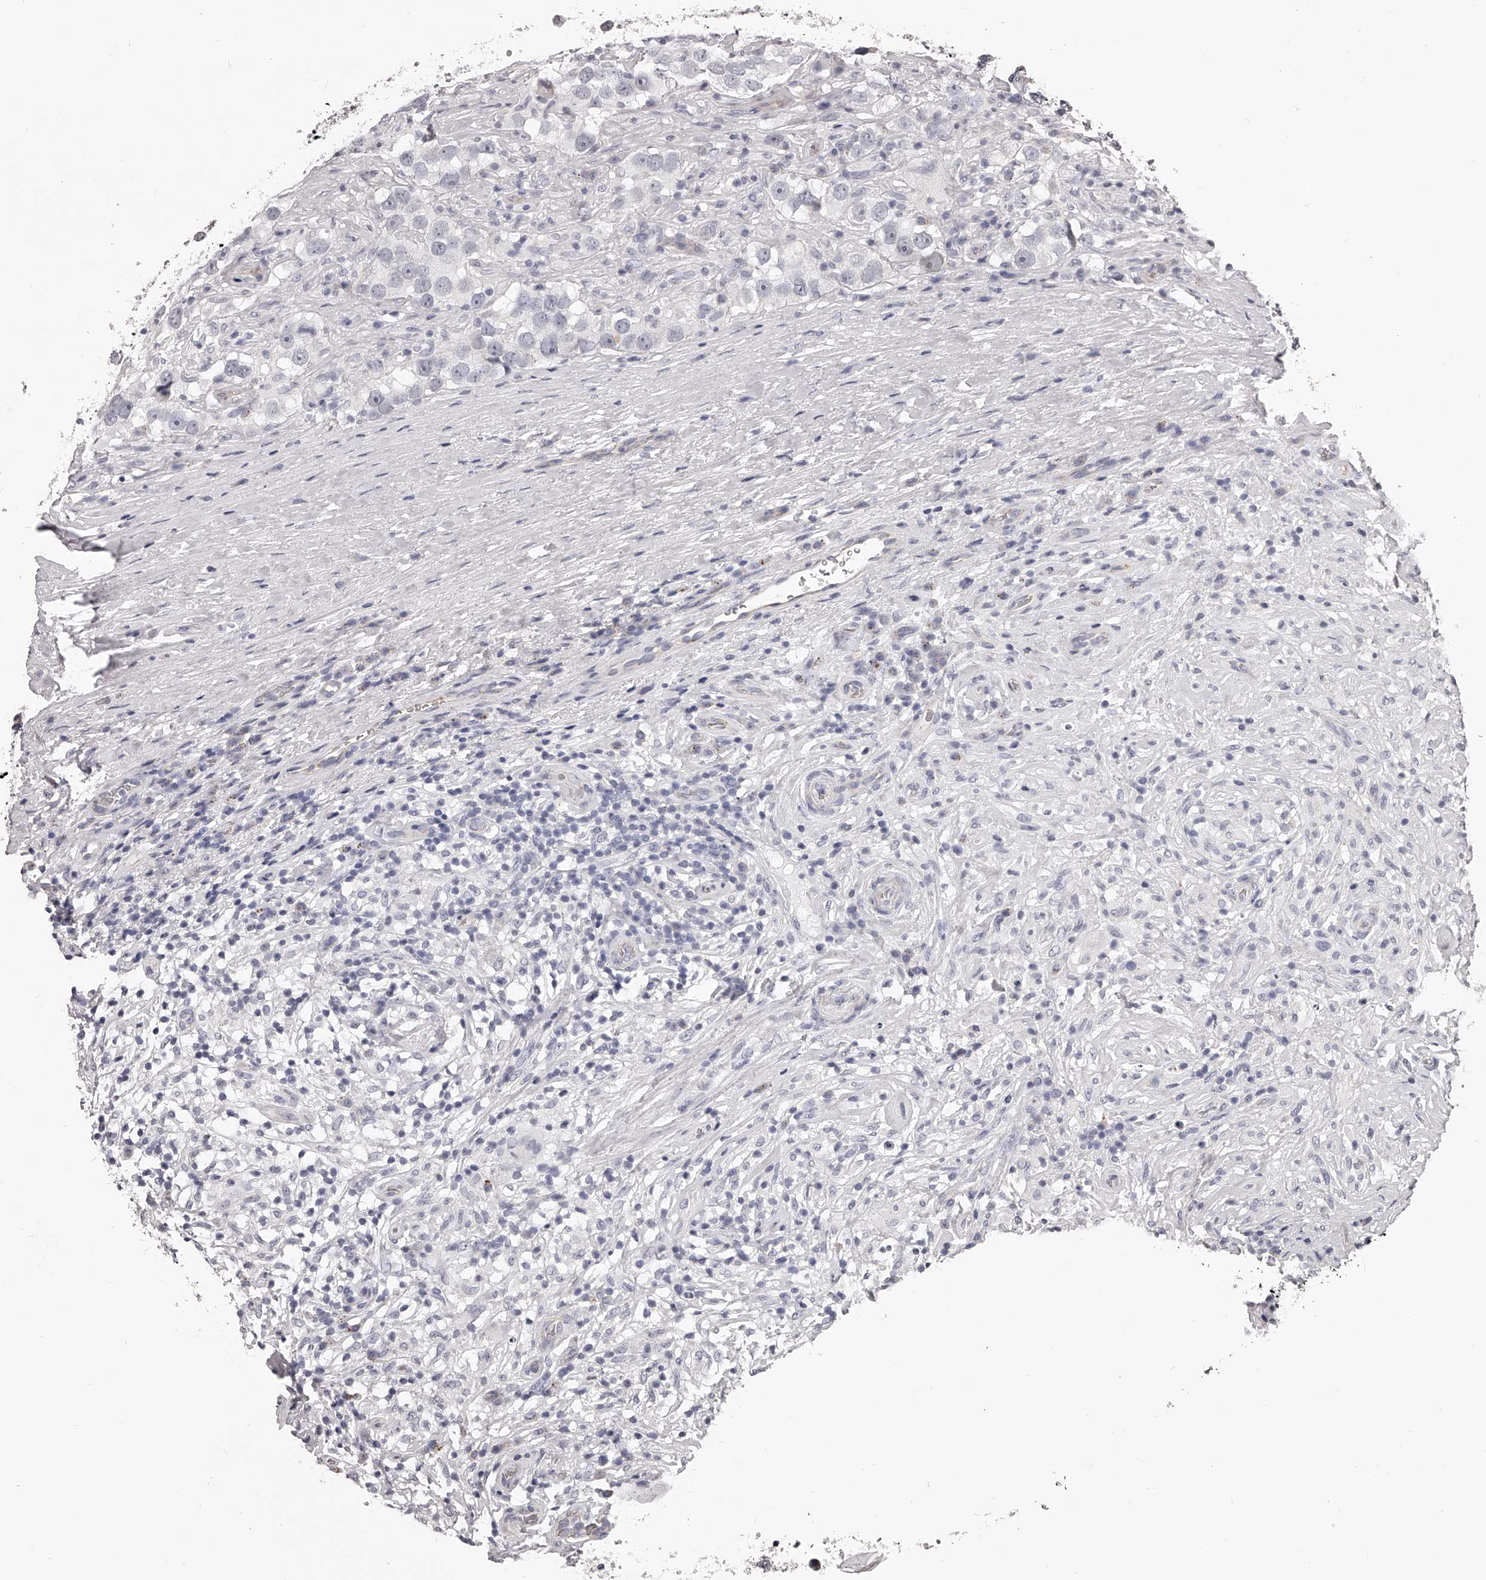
{"staining": {"intensity": "negative", "quantity": "none", "location": "none"}, "tissue": "testis cancer", "cell_type": "Tumor cells", "image_type": "cancer", "snomed": [{"axis": "morphology", "description": "Seminoma, NOS"}, {"axis": "topography", "description": "Testis"}], "caption": "The immunohistochemistry (IHC) histopathology image has no significant positivity in tumor cells of testis seminoma tissue. (Brightfield microscopy of DAB IHC at high magnification).", "gene": "DMRT1", "patient": {"sex": "male", "age": 49}}